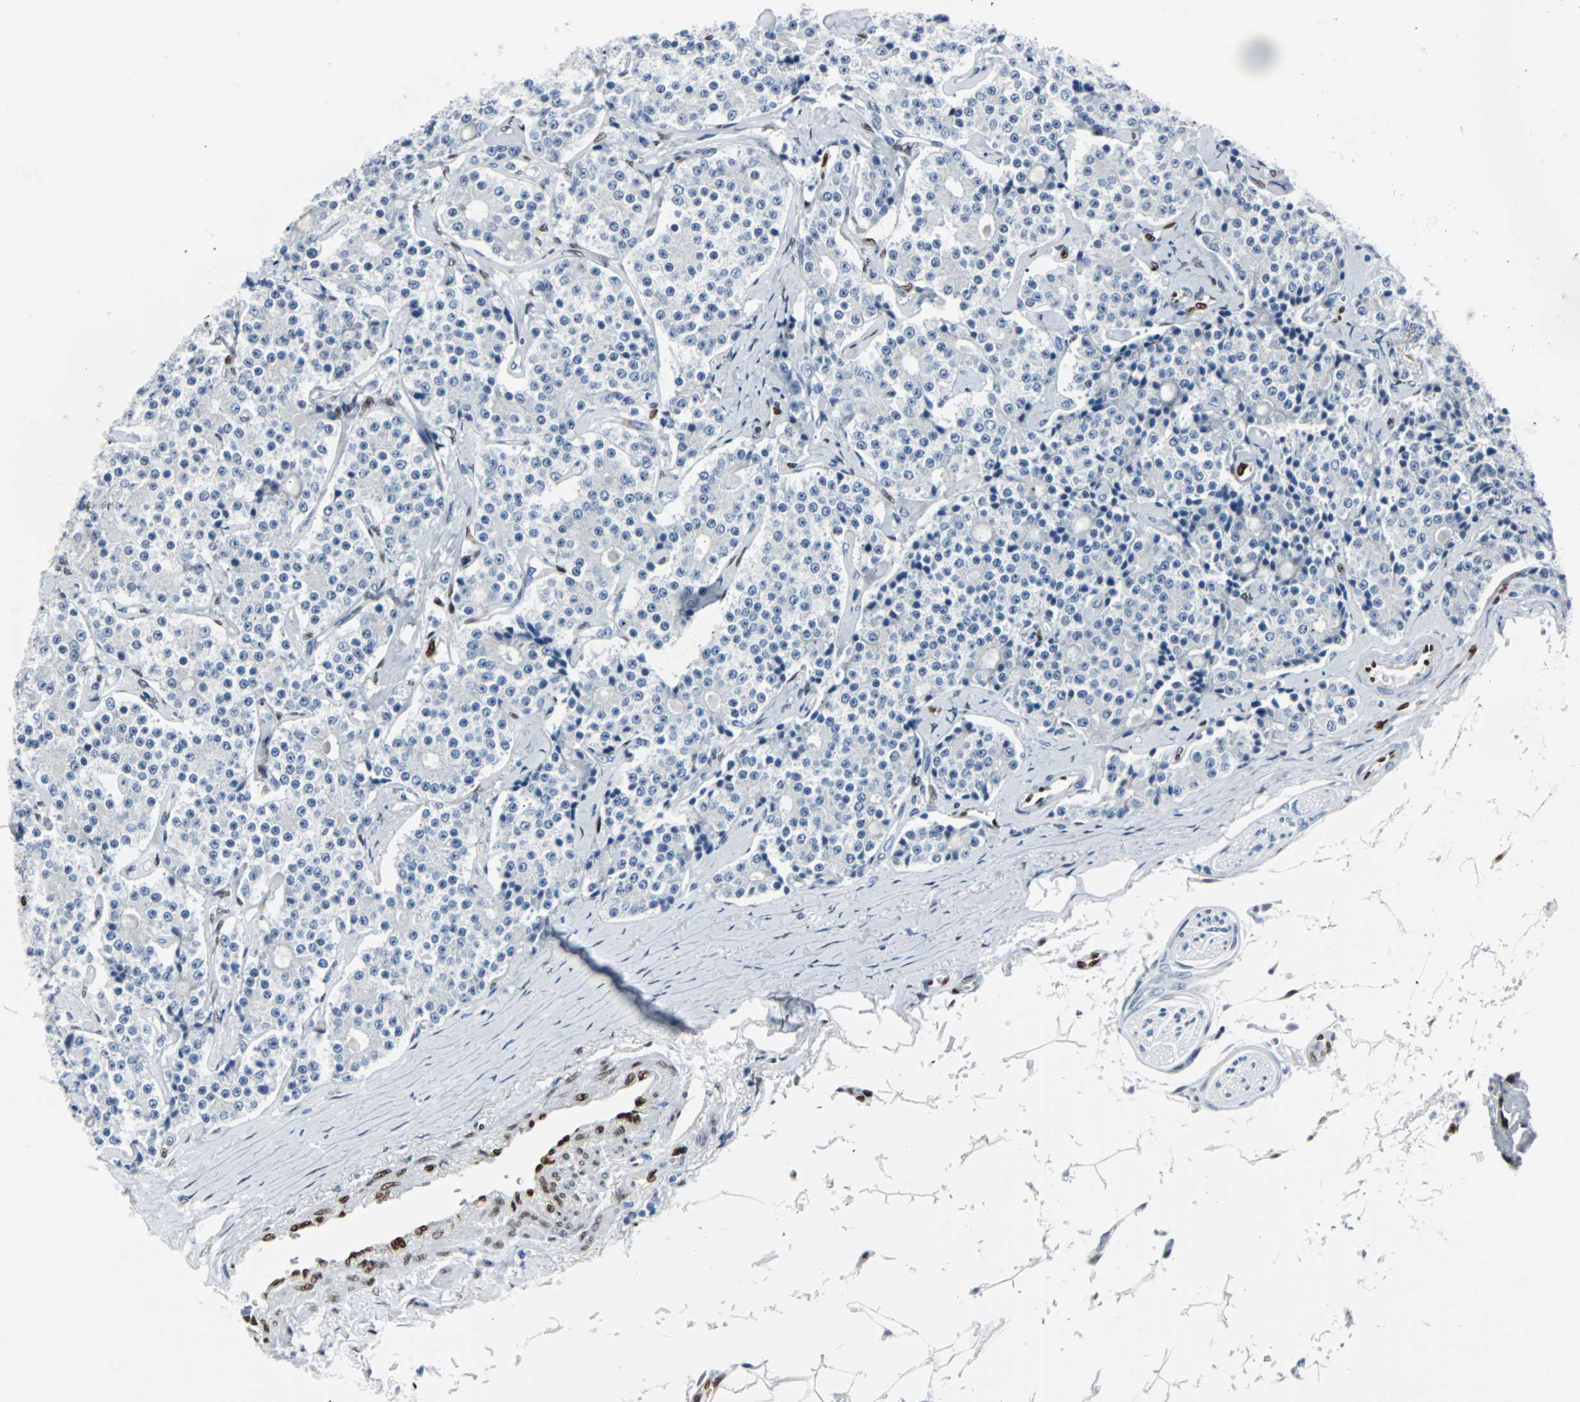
{"staining": {"intensity": "negative", "quantity": "none", "location": "none"}, "tissue": "carcinoid", "cell_type": "Tumor cells", "image_type": "cancer", "snomed": [{"axis": "morphology", "description": "Carcinoid, malignant, NOS"}, {"axis": "topography", "description": "Colon"}], "caption": "A high-resolution image shows immunohistochemistry staining of carcinoid, which reveals no significant staining in tumor cells.", "gene": "IL33", "patient": {"sex": "female", "age": 61}}